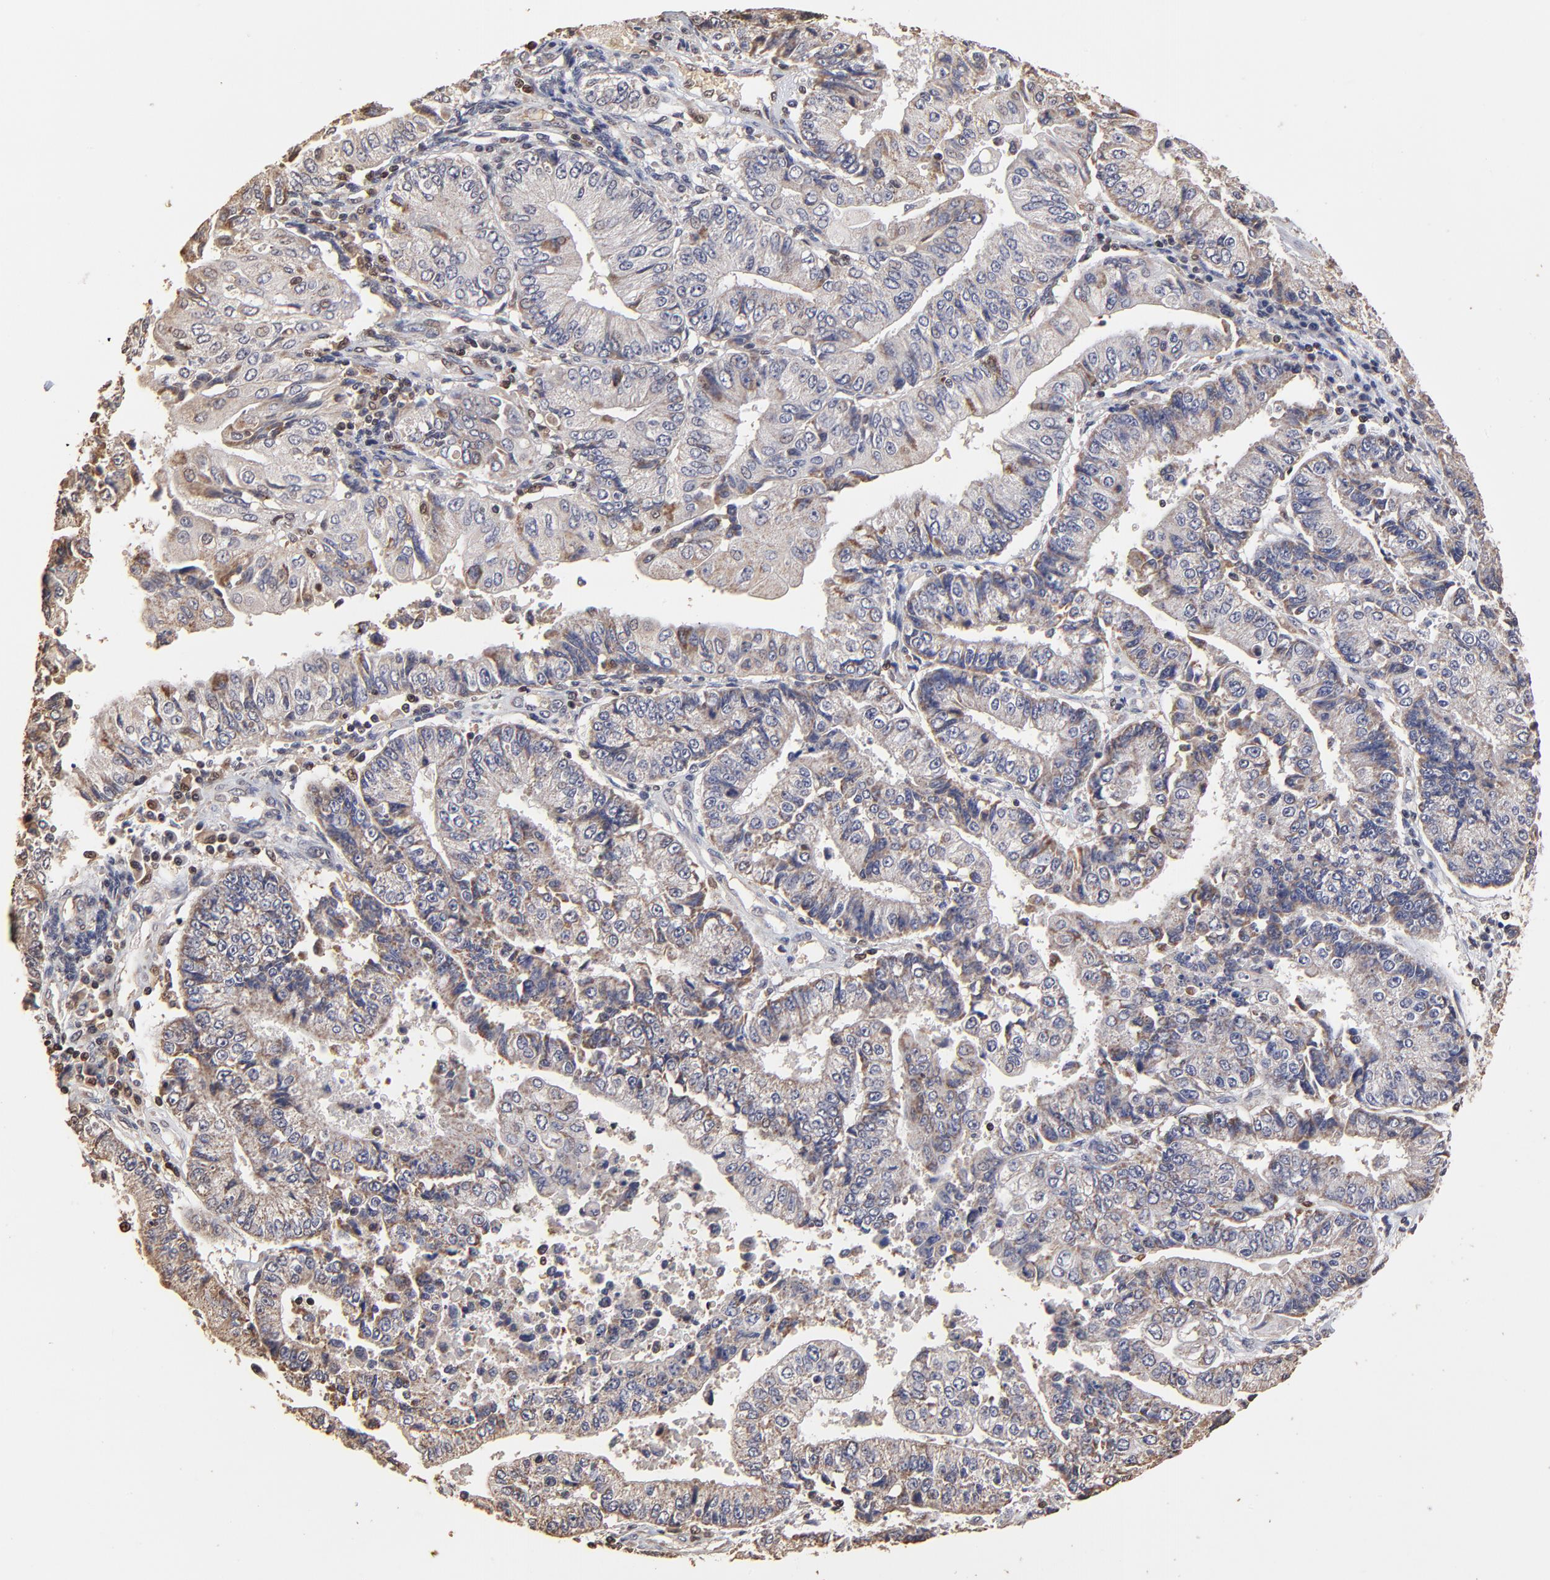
{"staining": {"intensity": "weak", "quantity": ">75%", "location": "cytoplasmic/membranous"}, "tissue": "endometrial cancer", "cell_type": "Tumor cells", "image_type": "cancer", "snomed": [{"axis": "morphology", "description": "Adenocarcinoma, NOS"}, {"axis": "topography", "description": "Endometrium"}], "caption": "Immunohistochemical staining of adenocarcinoma (endometrial) exhibits low levels of weak cytoplasmic/membranous protein staining in approximately >75% of tumor cells.", "gene": "CASP1", "patient": {"sex": "female", "age": 75}}